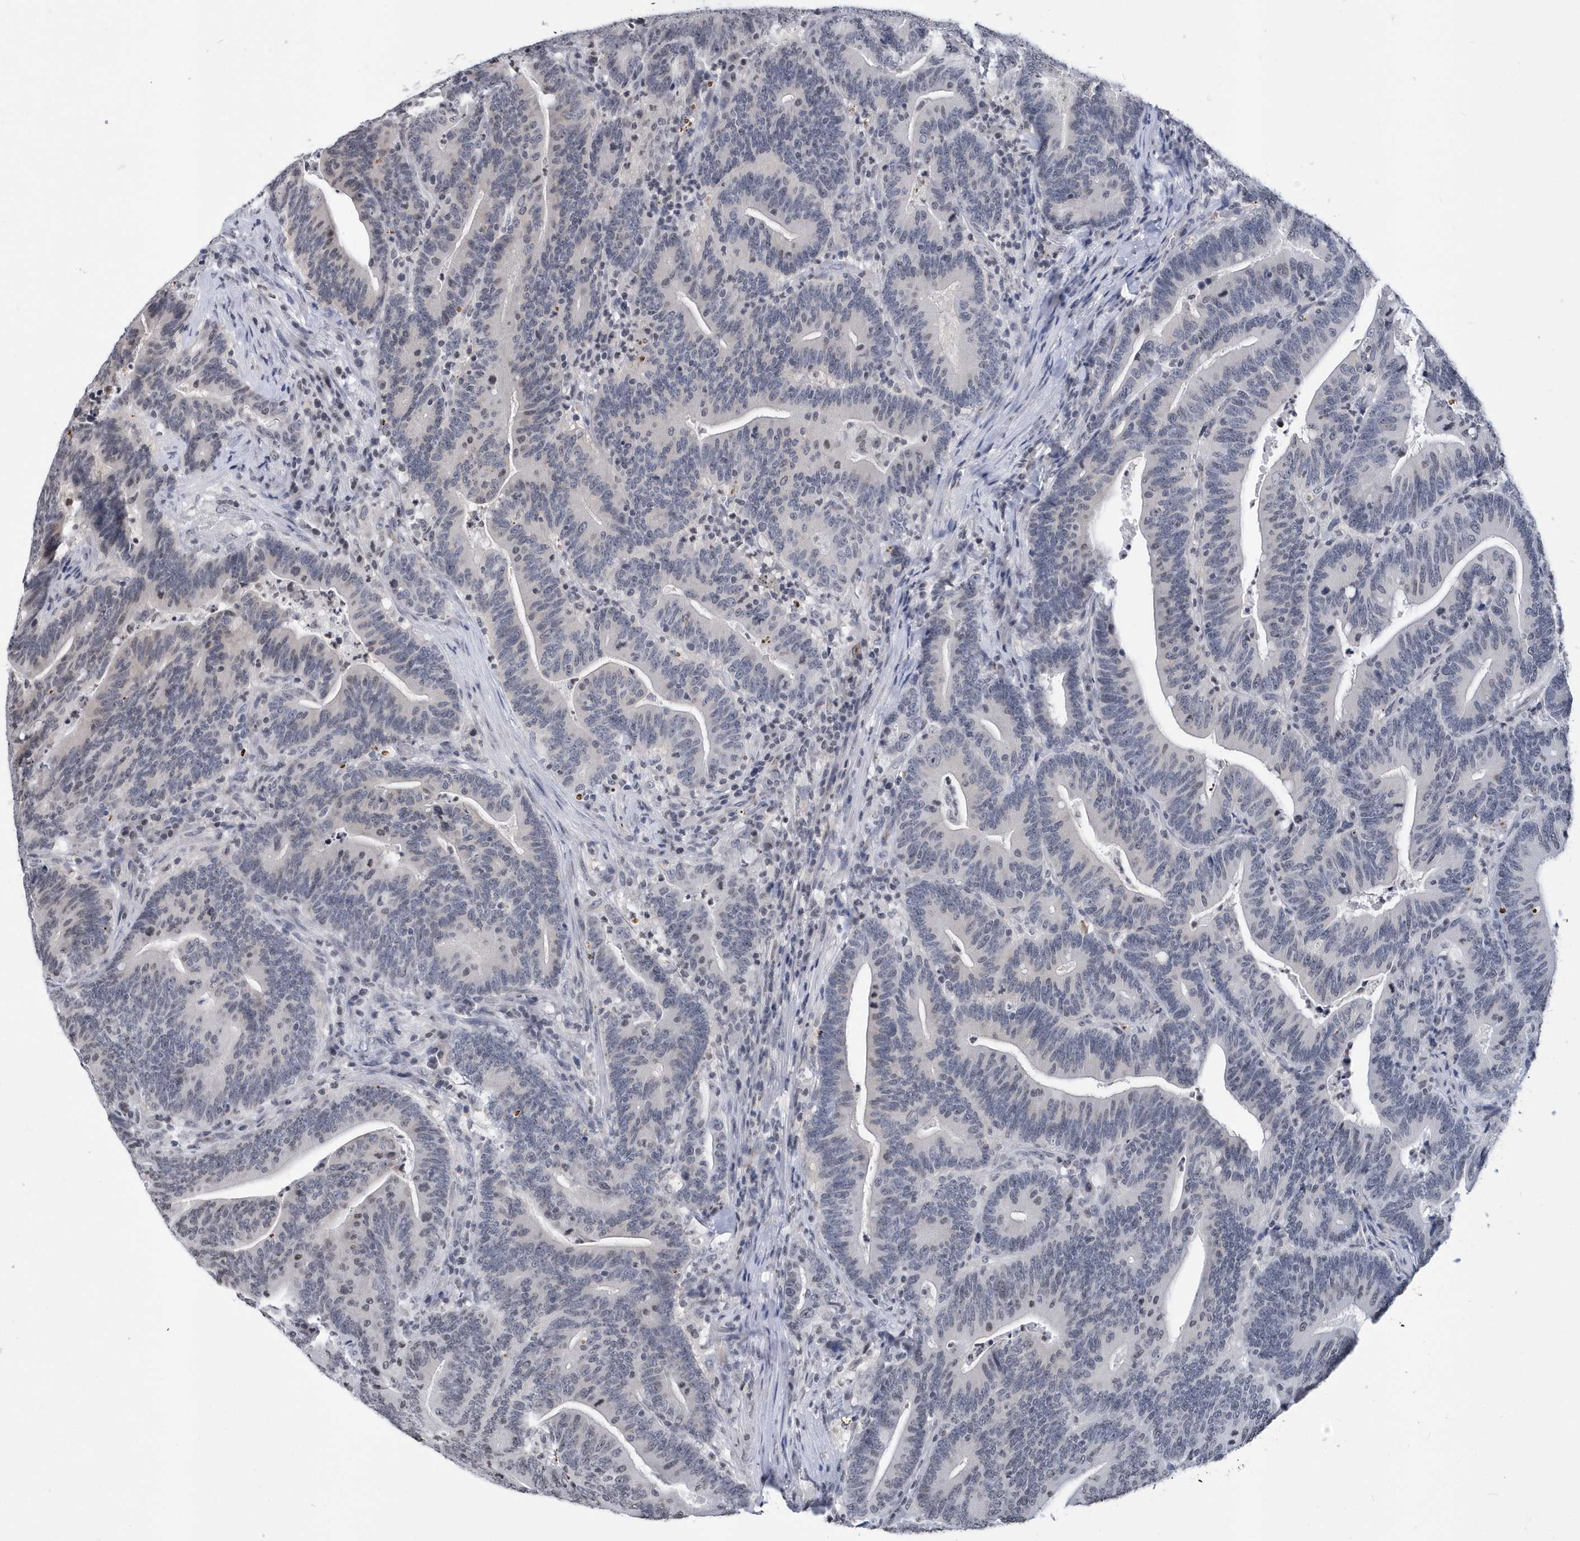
{"staining": {"intensity": "negative", "quantity": "none", "location": "none"}, "tissue": "colorectal cancer", "cell_type": "Tumor cells", "image_type": "cancer", "snomed": [{"axis": "morphology", "description": "Adenocarcinoma, NOS"}, {"axis": "topography", "description": "Colon"}], "caption": "Tumor cells show no significant protein expression in colorectal cancer. (DAB (3,3'-diaminobenzidine) immunohistochemistry visualized using brightfield microscopy, high magnification).", "gene": "VWA5B2", "patient": {"sex": "female", "age": 67}}